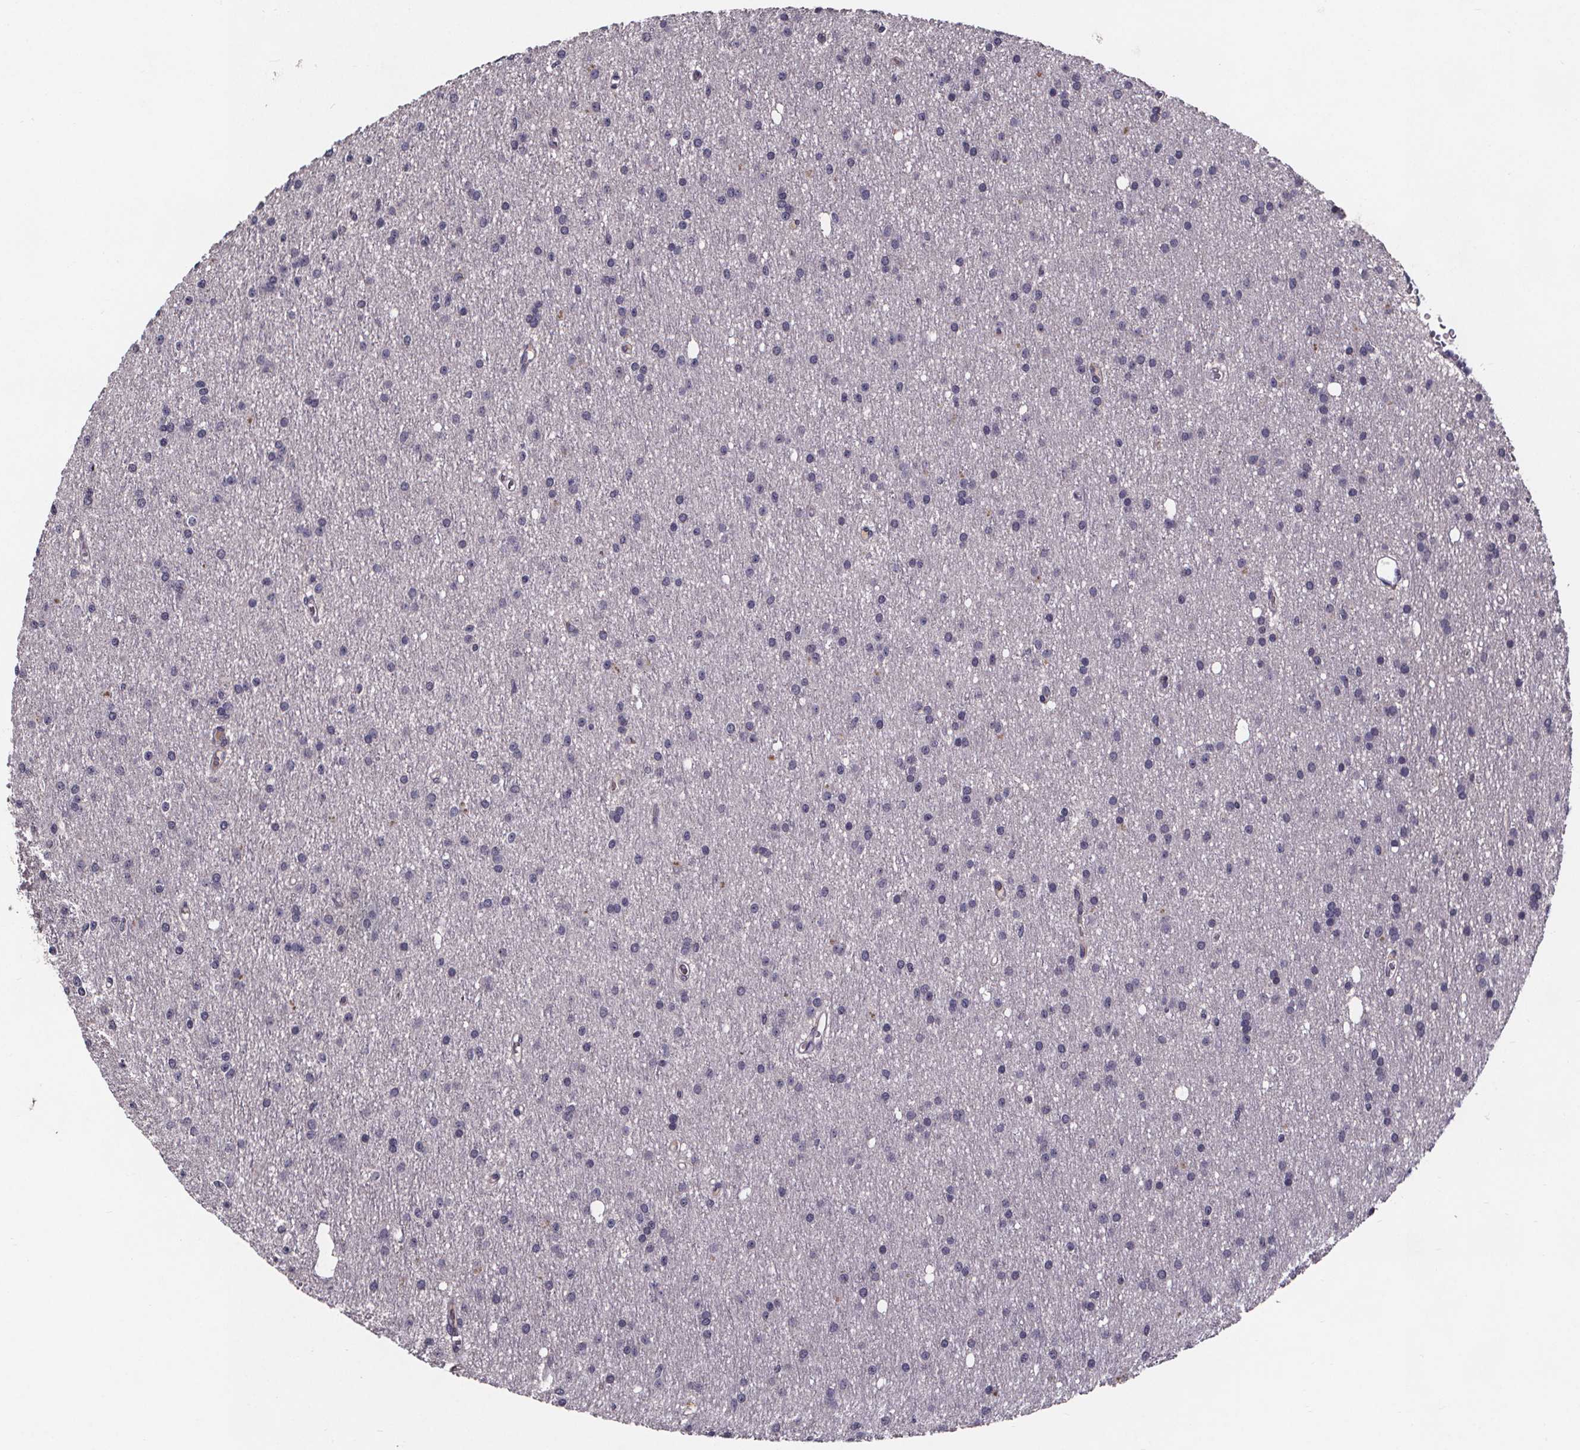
{"staining": {"intensity": "negative", "quantity": "none", "location": "none"}, "tissue": "glioma", "cell_type": "Tumor cells", "image_type": "cancer", "snomed": [{"axis": "morphology", "description": "Glioma, malignant, Low grade"}, {"axis": "topography", "description": "Brain"}], "caption": "The immunohistochemistry image has no significant staining in tumor cells of glioma tissue.", "gene": "NPHP4", "patient": {"sex": "male", "age": 27}}